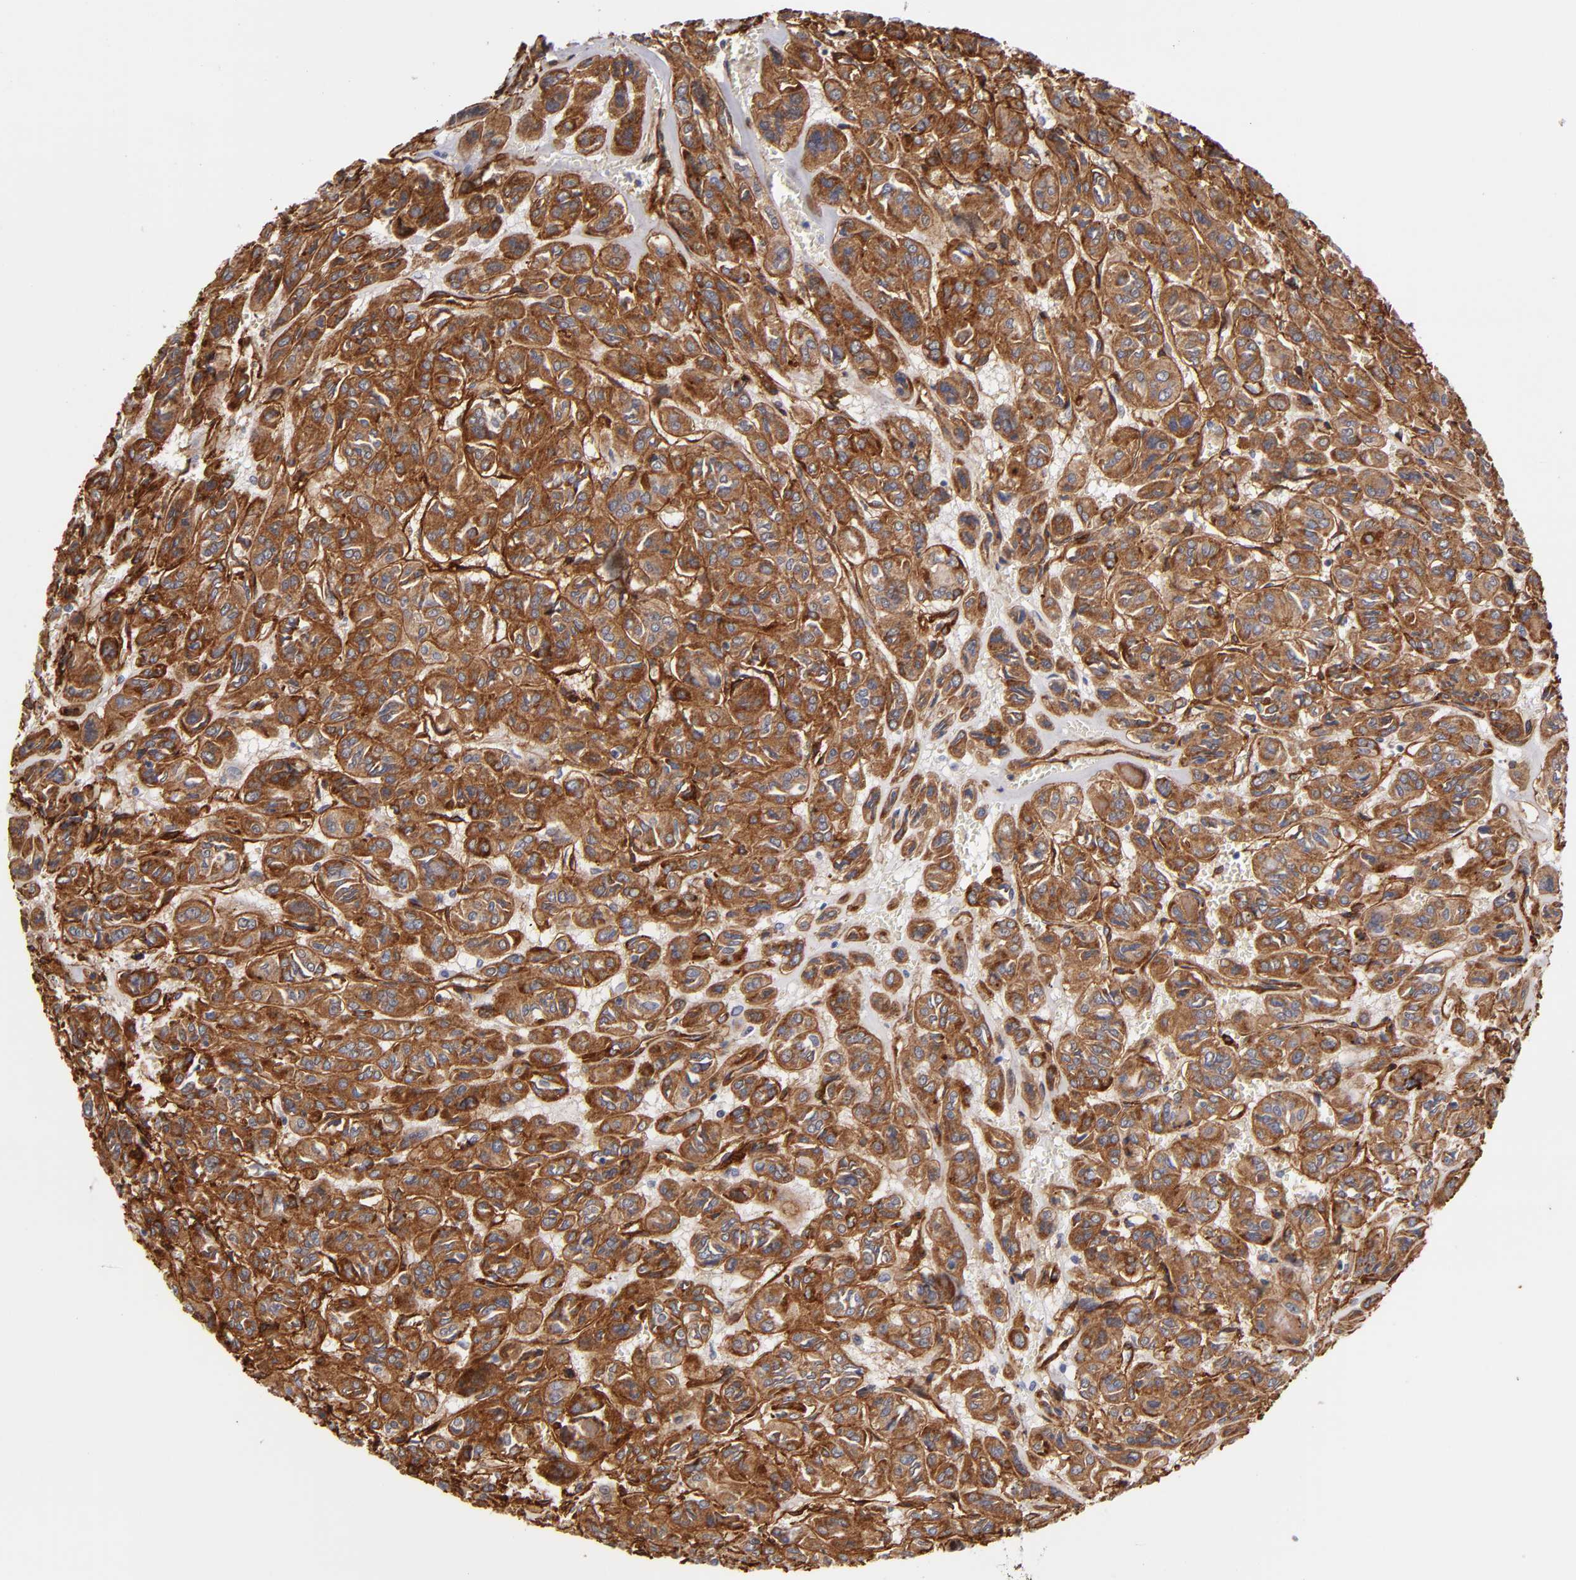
{"staining": {"intensity": "moderate", "quantity": ">75%", "location": "cytoplasmic/membranous"}, "tissue": "thyroid cancer", "cell_type": "Tumor cells", "image_type": "cancer", "snomed": [{"axis": "morphology", "description": "Follicular adenoma carcinoma, NOS"}, {"axis": "topography", "description": "Thyroid gland"}], "caption": "Immunohistochemistry (IHC) (DAB) staining of human thyroid cancer reveals moderate cytoplasmic/membranous protein expression in approximately >75% of tumor cells.", "gene": "LAMC1", "patient": {"sex": "female", "age": 71}}